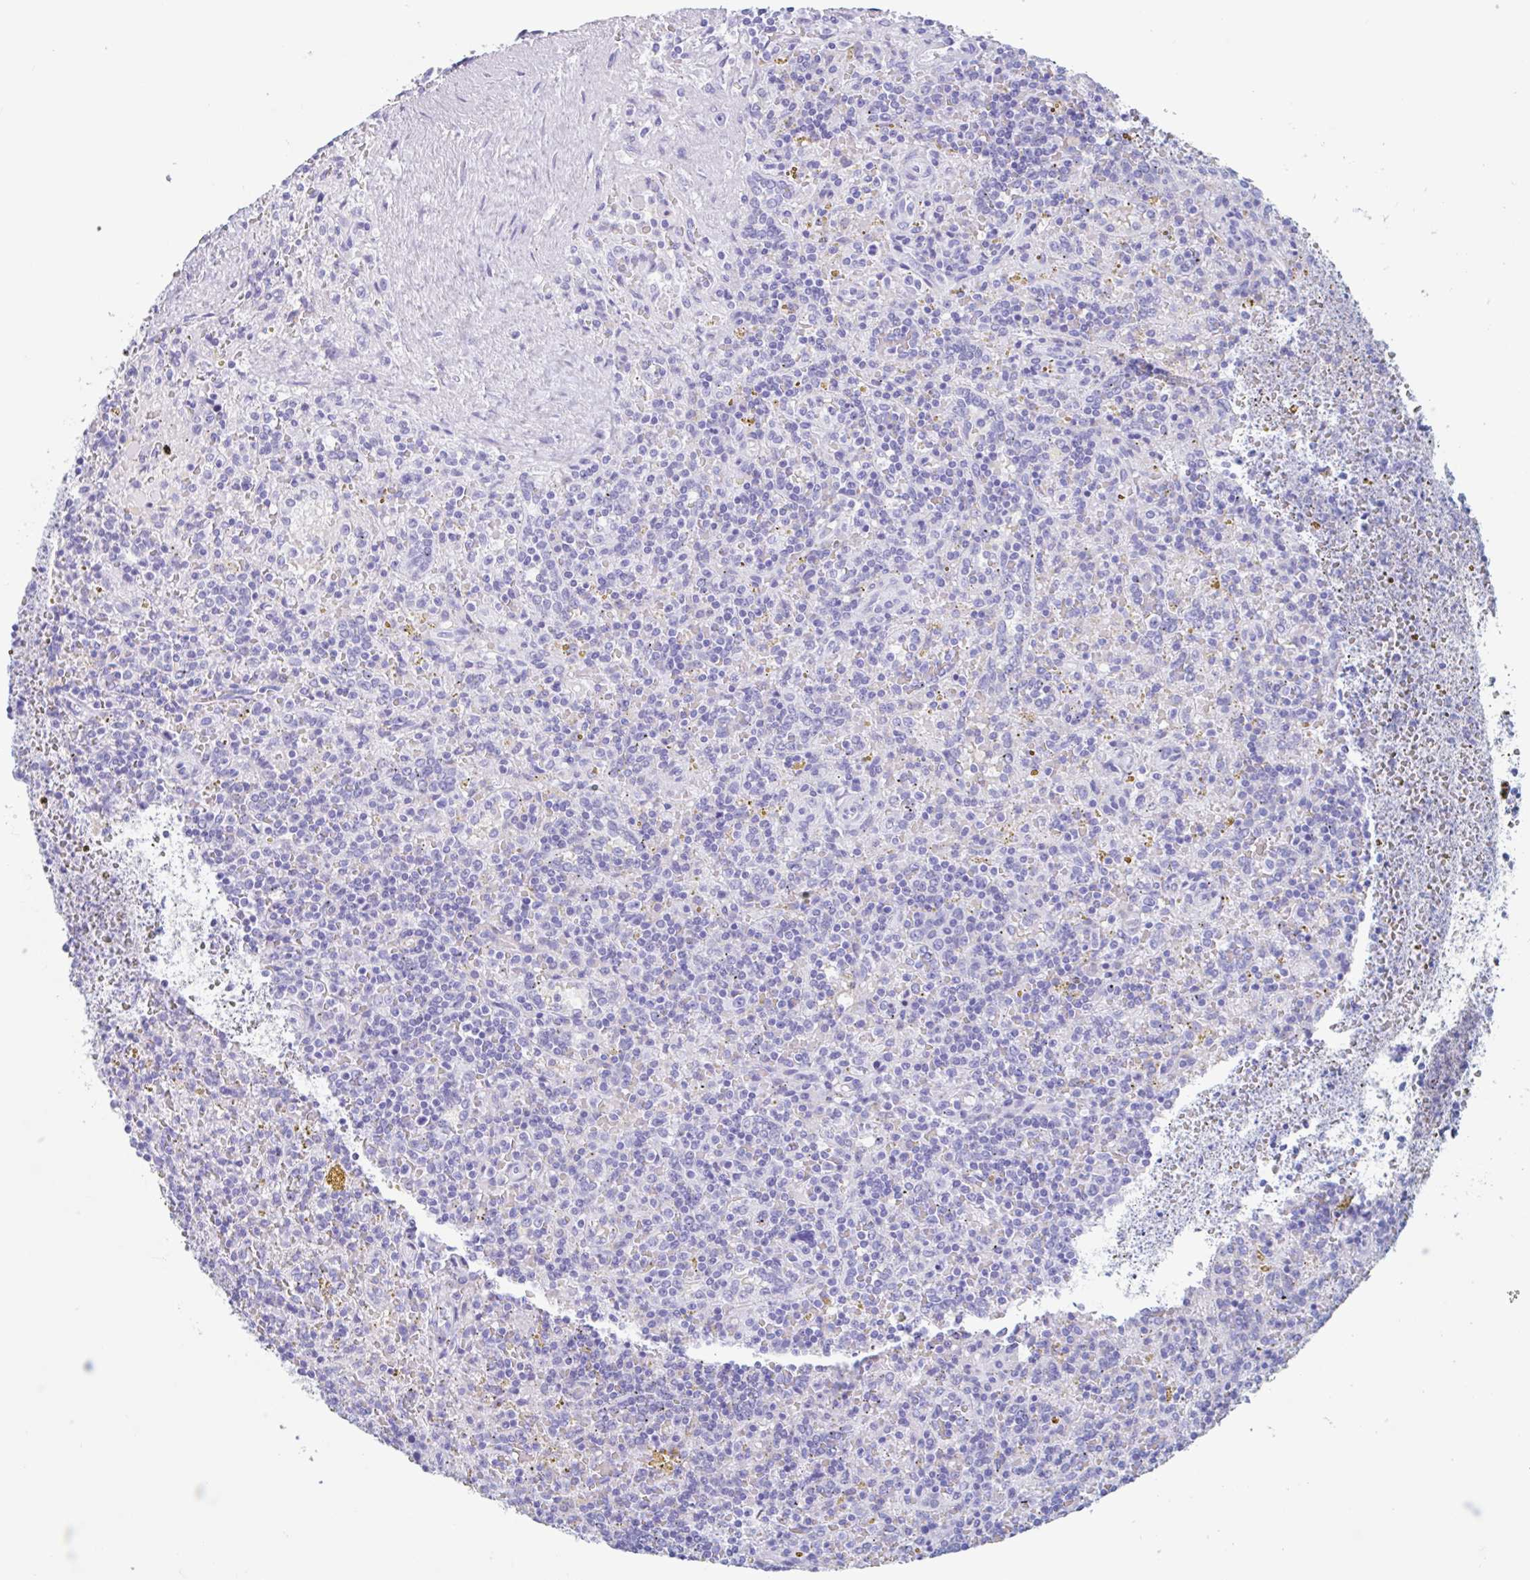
{"staining": {"intensity": "negative", "quantity": "none", "location": "none"}, "tissue": "lymphoma", "cell_type": "Tumor cells", "image_type": "cancer", "snomed": [{"axis": "morphology", "description": "Malignant lymphoma, non-Hodgkin's type, Low grade"}, {"axis": "topography", "description": "Spleen"}], "caption": "High magnification brightfield microscopy of lymphoma stained with DAB (3,3'-diaminobenzidine) (brown) and counterstained with hematoxylin (blue): tumor cells show no significant staining.", "gene": "CPTP", "patient": {"sex": "male", "age": 67}}